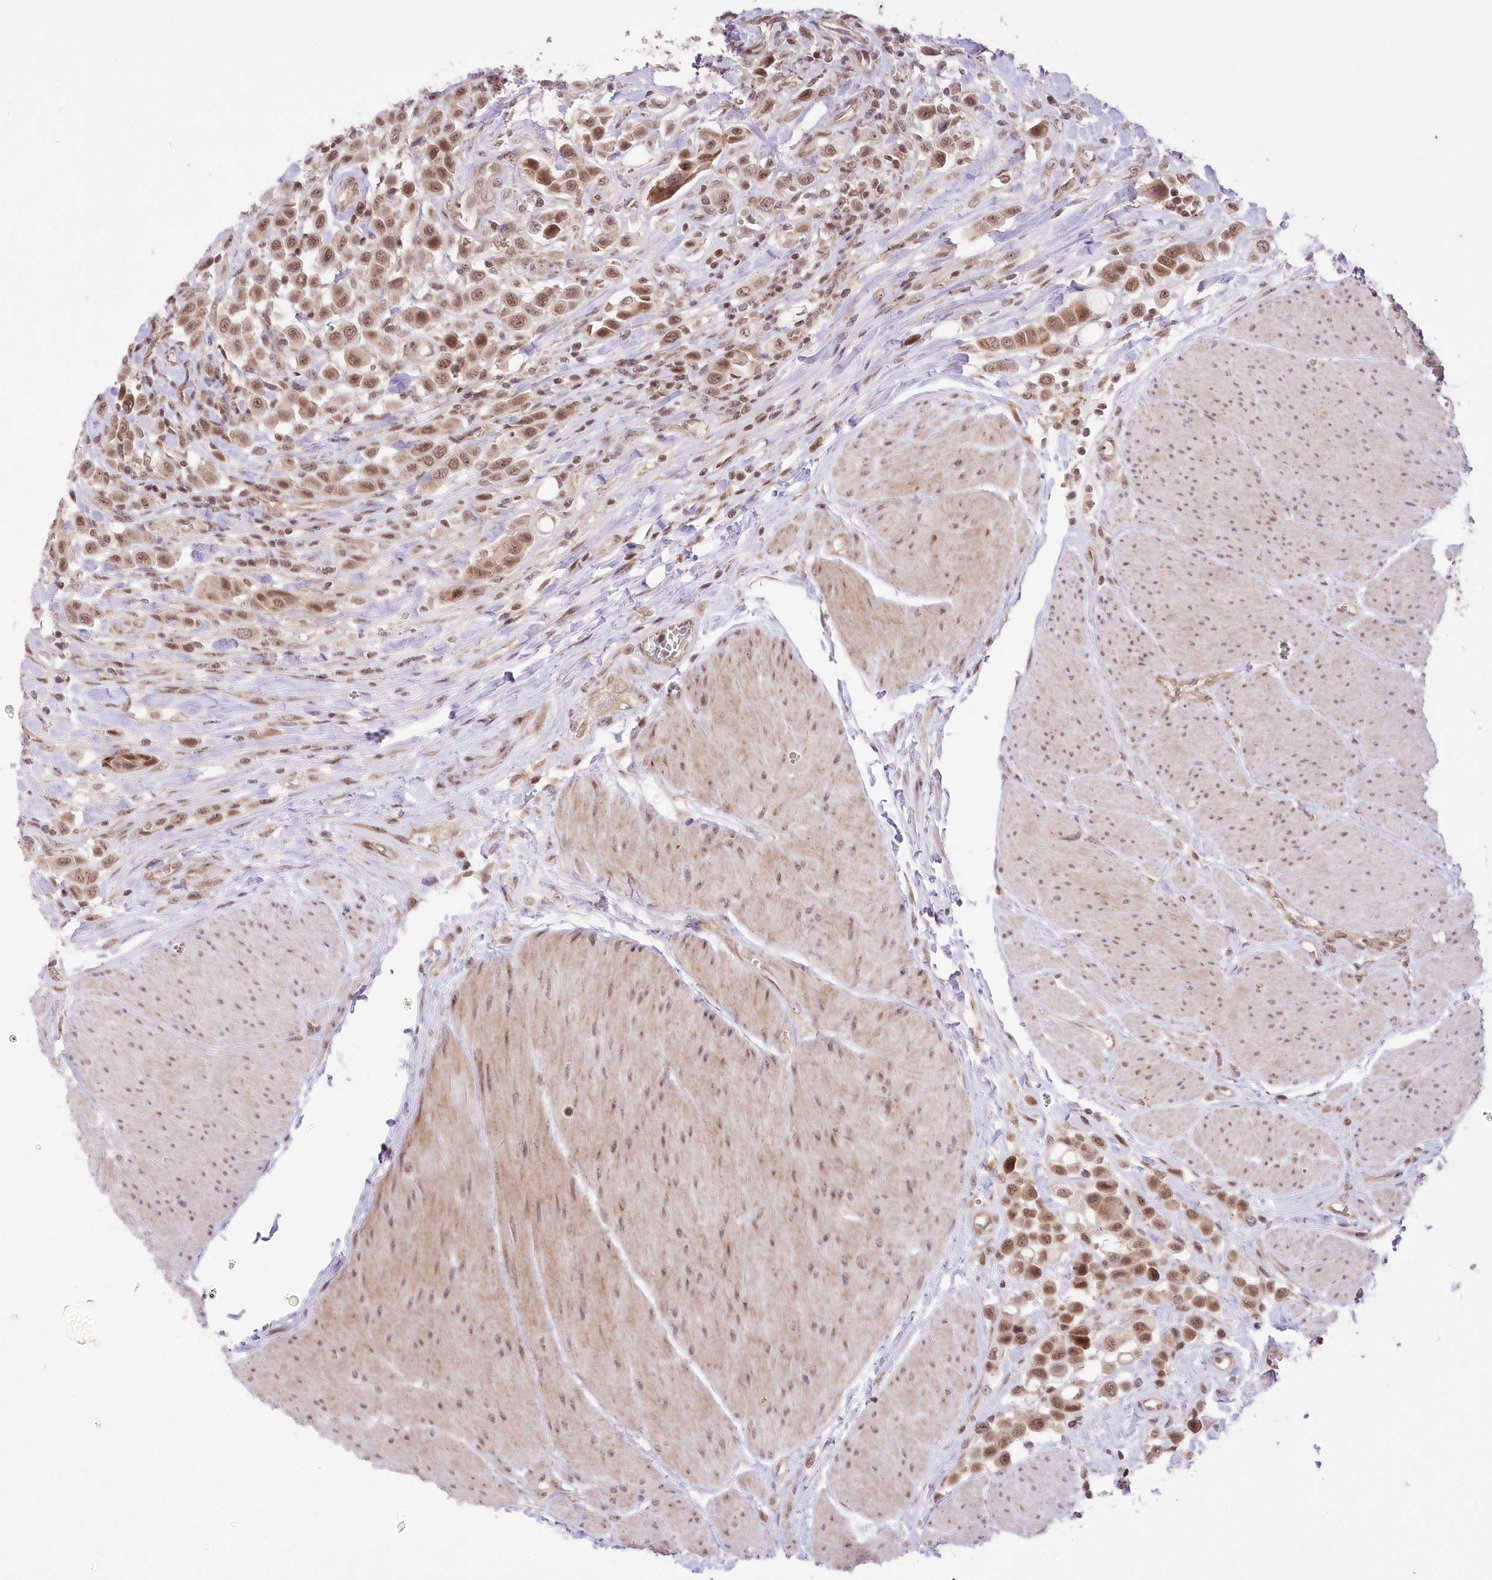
{"staining": {"intensity": "moderate", "quantity": ">75%", "location": "nuclear"}, "tissue": "urothelial cancer", "cell_type": "Tumor cells", "image_type": "cancer", "snomed": [{"axis": "morphology", "description": "Urothelial carcinoma, High grade"}, {"axis": "topography", "description": "Urinary bladder"}], "caption": "Immunohistochemical staining of human urothelial carcinoma (high-grade) exhibits moderate nuclear protein staining in about >75% of tumor cells.", "gene": "ZMAT2", "patient": {"sex": "male", "age": 50}}